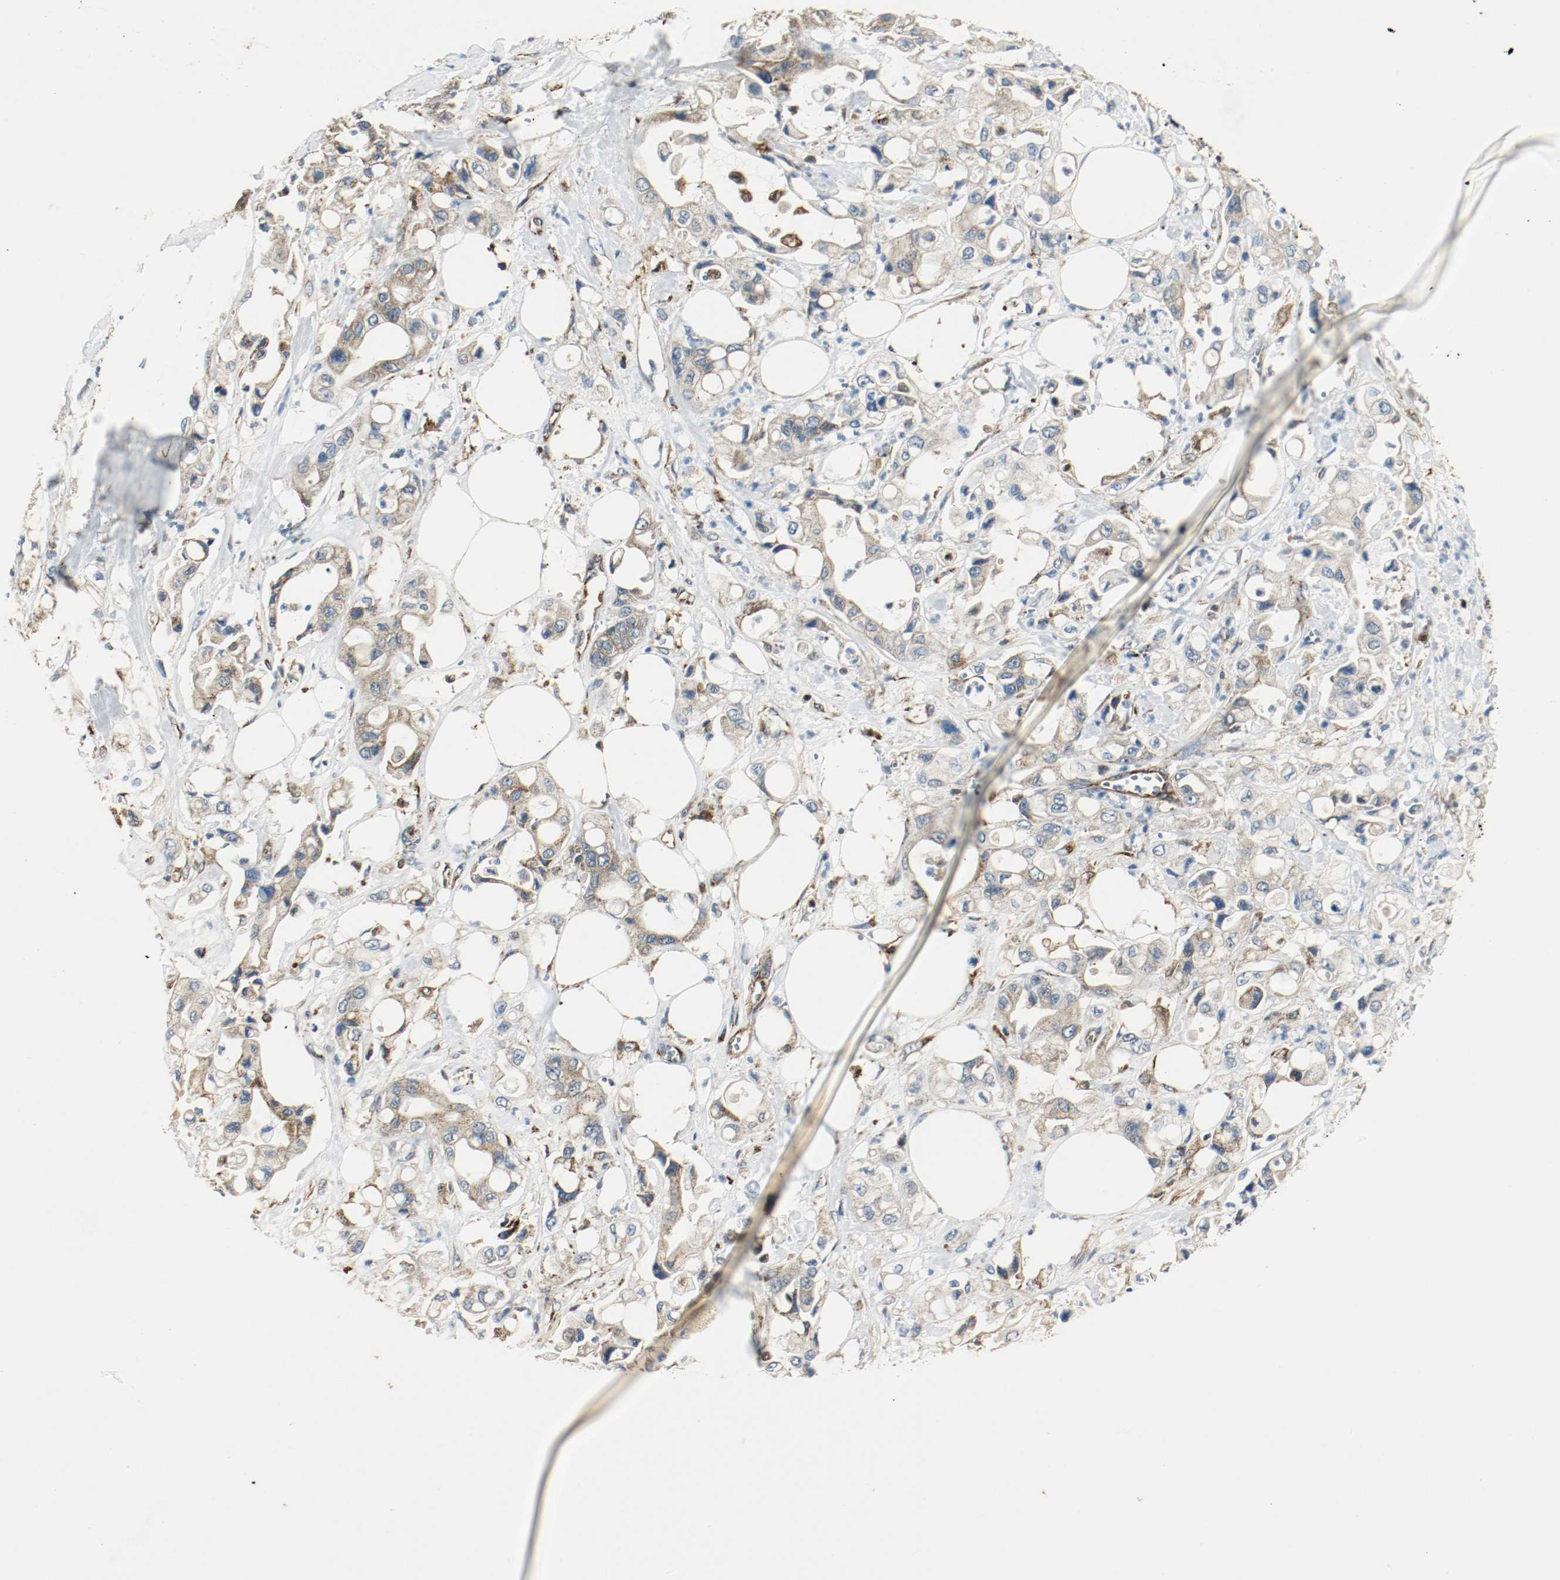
{"staining": {"intensity": "moderate", "quantity": ">75%", "location": "cytoplasmic/membranous"}, "tissue": "pancreatic cancer", "cell_type": "Tumor cells", "image_type": "cancer", "snomed": [{"axis": "morphology", "description": "Adenocarcinoma, NOS"}, {"axis": "topography", "description": "Pancreas"}], "caption": "Protein expression analysis of pancreatic adenocarcinoma exhibits moderate cytoplasmic/membranous expression in approximately >75% of tumor cells.", "gene": "PLCG1", "patient": {"sex": "male", "age": 70}}